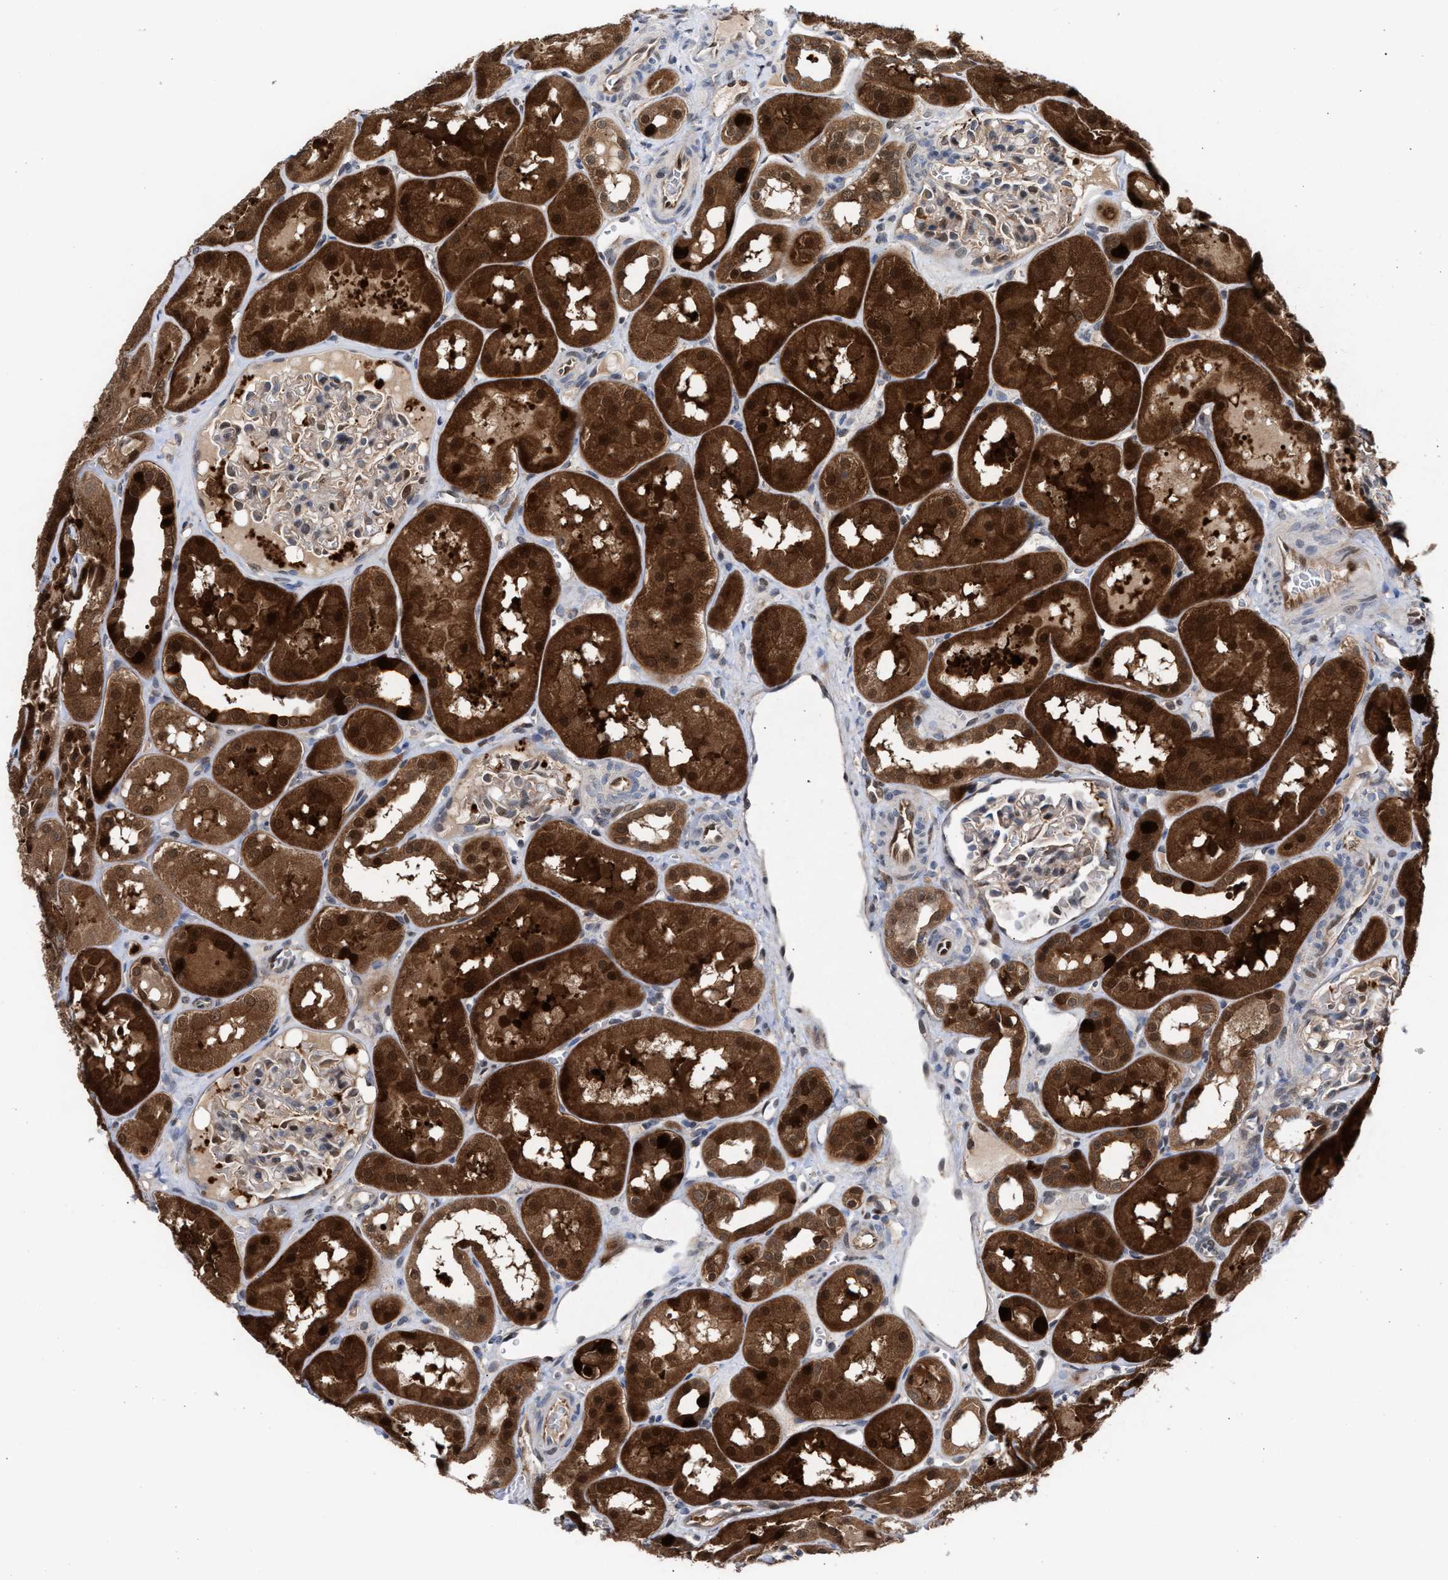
{"staining": {"intensity": "weak", "quantity": "25%-75%", "location": "cytoplasmic/membranous,nuclear"}, "tissue": "kidney", "cell_type": "Cells in glomeruli", "image_type": "normal", "snomed": [{"axis": "morphology", "description": "Normal tissue, NOS"}, {"axis": "topography", "description": "Kidney"}, {"axis": "topography", "description": "Urinary bladder"}], "caption": "The micrograph exhibits staining of normal kidney, revealing weak cytoplasmic/membranous,nuclear protein expression (brown color) within cells in glomeruli.", "gene": "TP53I3", "patient": {"sex": "male", "age": 16}}